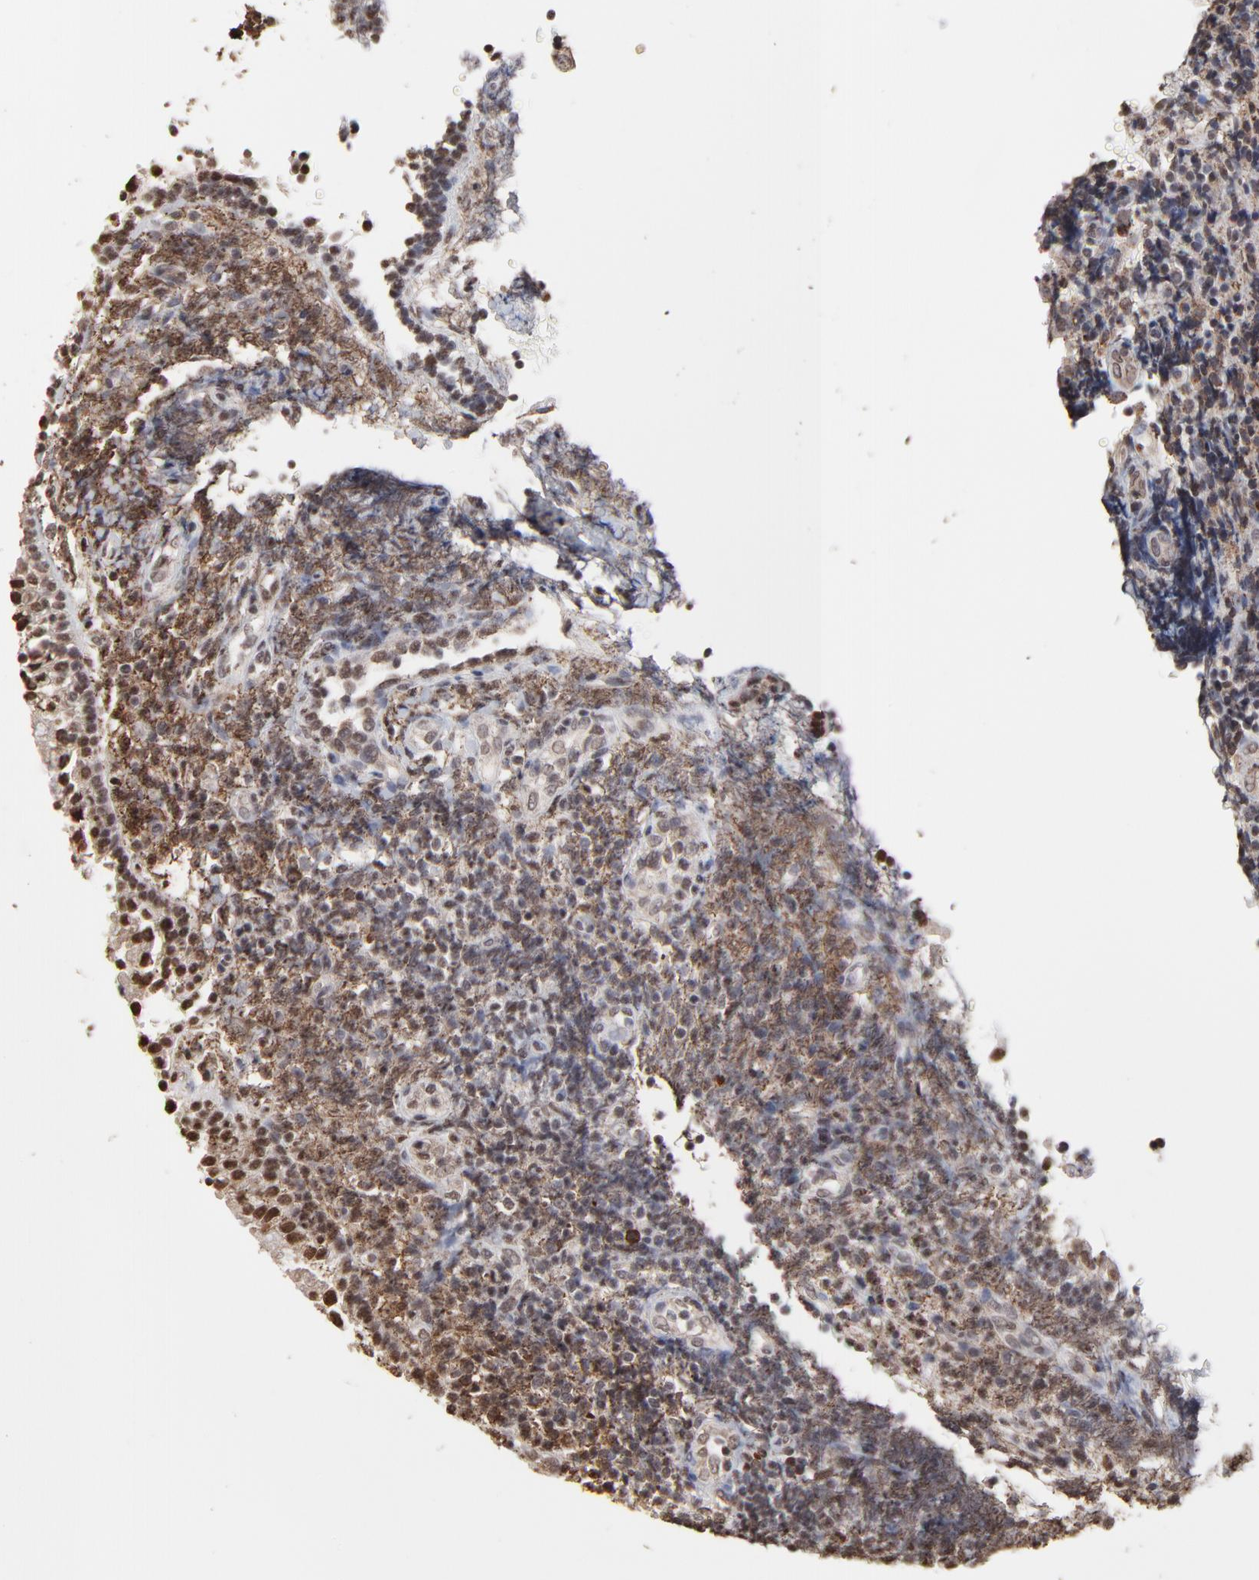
{"staining": {"intensity": "weak", "quantity": "25%-75%", "location": "cytoplasmic/membranous"}, "tissue": "tonsil", "cell_type": "Germinal center cells", "image_type": "normal", "snomed": [{"axis": "morphology", "description": "Normal tissue, NOS"}, {"axis": "topography", "description": "Tonsil"}], "caption": "Immunohistochemical staining of unremarkable human tonsil reveals 25%-75% levels of weak cytoplasmic/membranous protein expression in about 25%-75% of germinal center cells. Immunohistochemistry (ihc) stains the protein in brown and the nuclei are stained blue.", "gene": "CHM", "patient": {"sex": "female", "age": 40}}